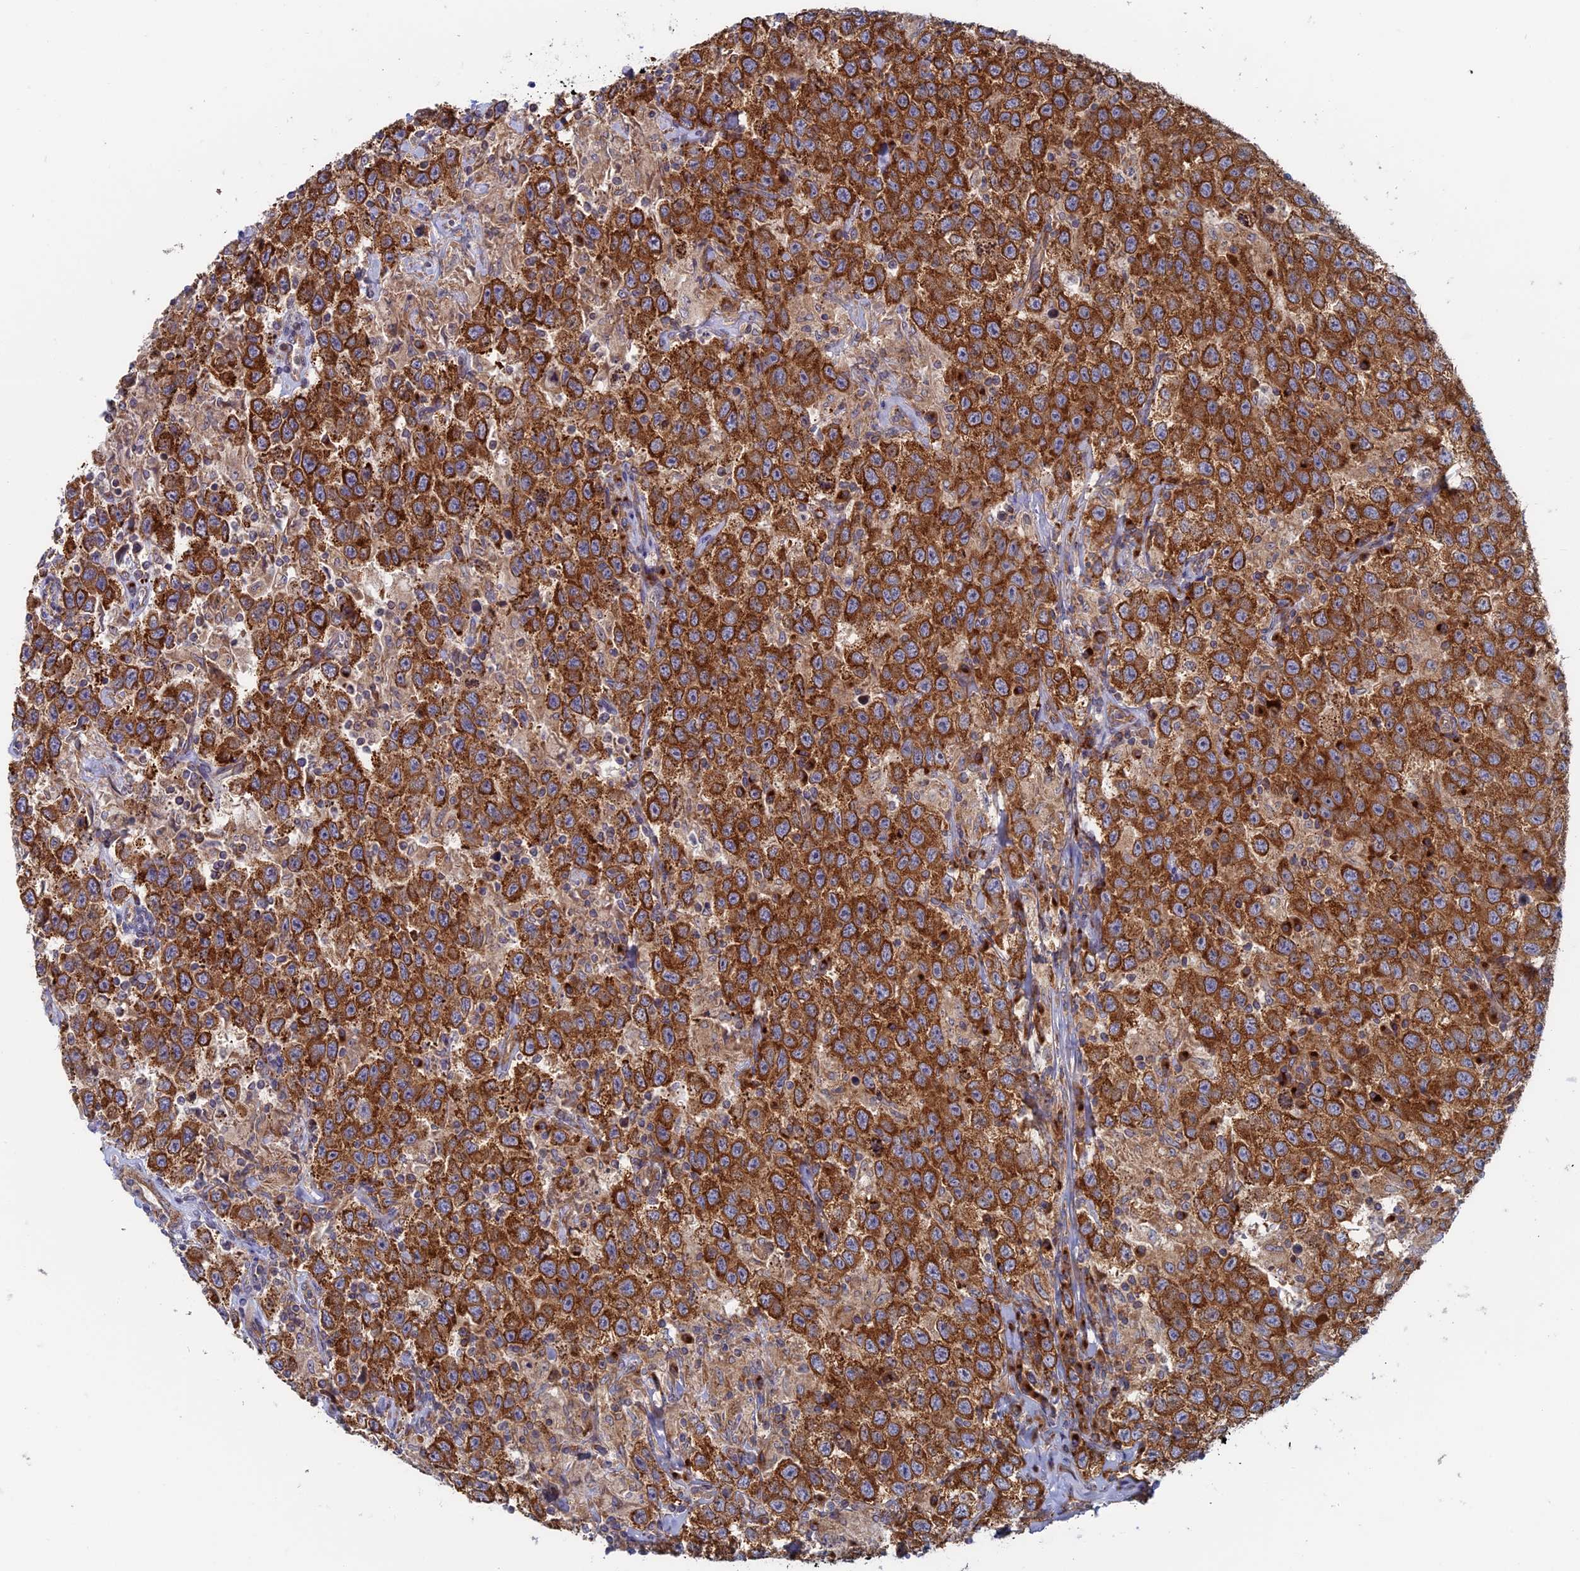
{"staining": {"intensity": "strong", "quantity": ">75%", "location": "cytoplasmic/membranous"}, "tissue": "testis cancer", "cell_type": "Tumor cells", "image_type": "cancer", "snomed": [{"axis": "morphology", "description": "Seminoma, NOS"}, {"axis": "topography", "description": "Testis"}], "caption": "Testis seminoma stained with immunohistochemistry demonstrates strong cytoplasmic/membranous positivity in about >75% of tumor cells.", "gene": "TBC1D30", "patient": {"sex": "male", "age": 41}}